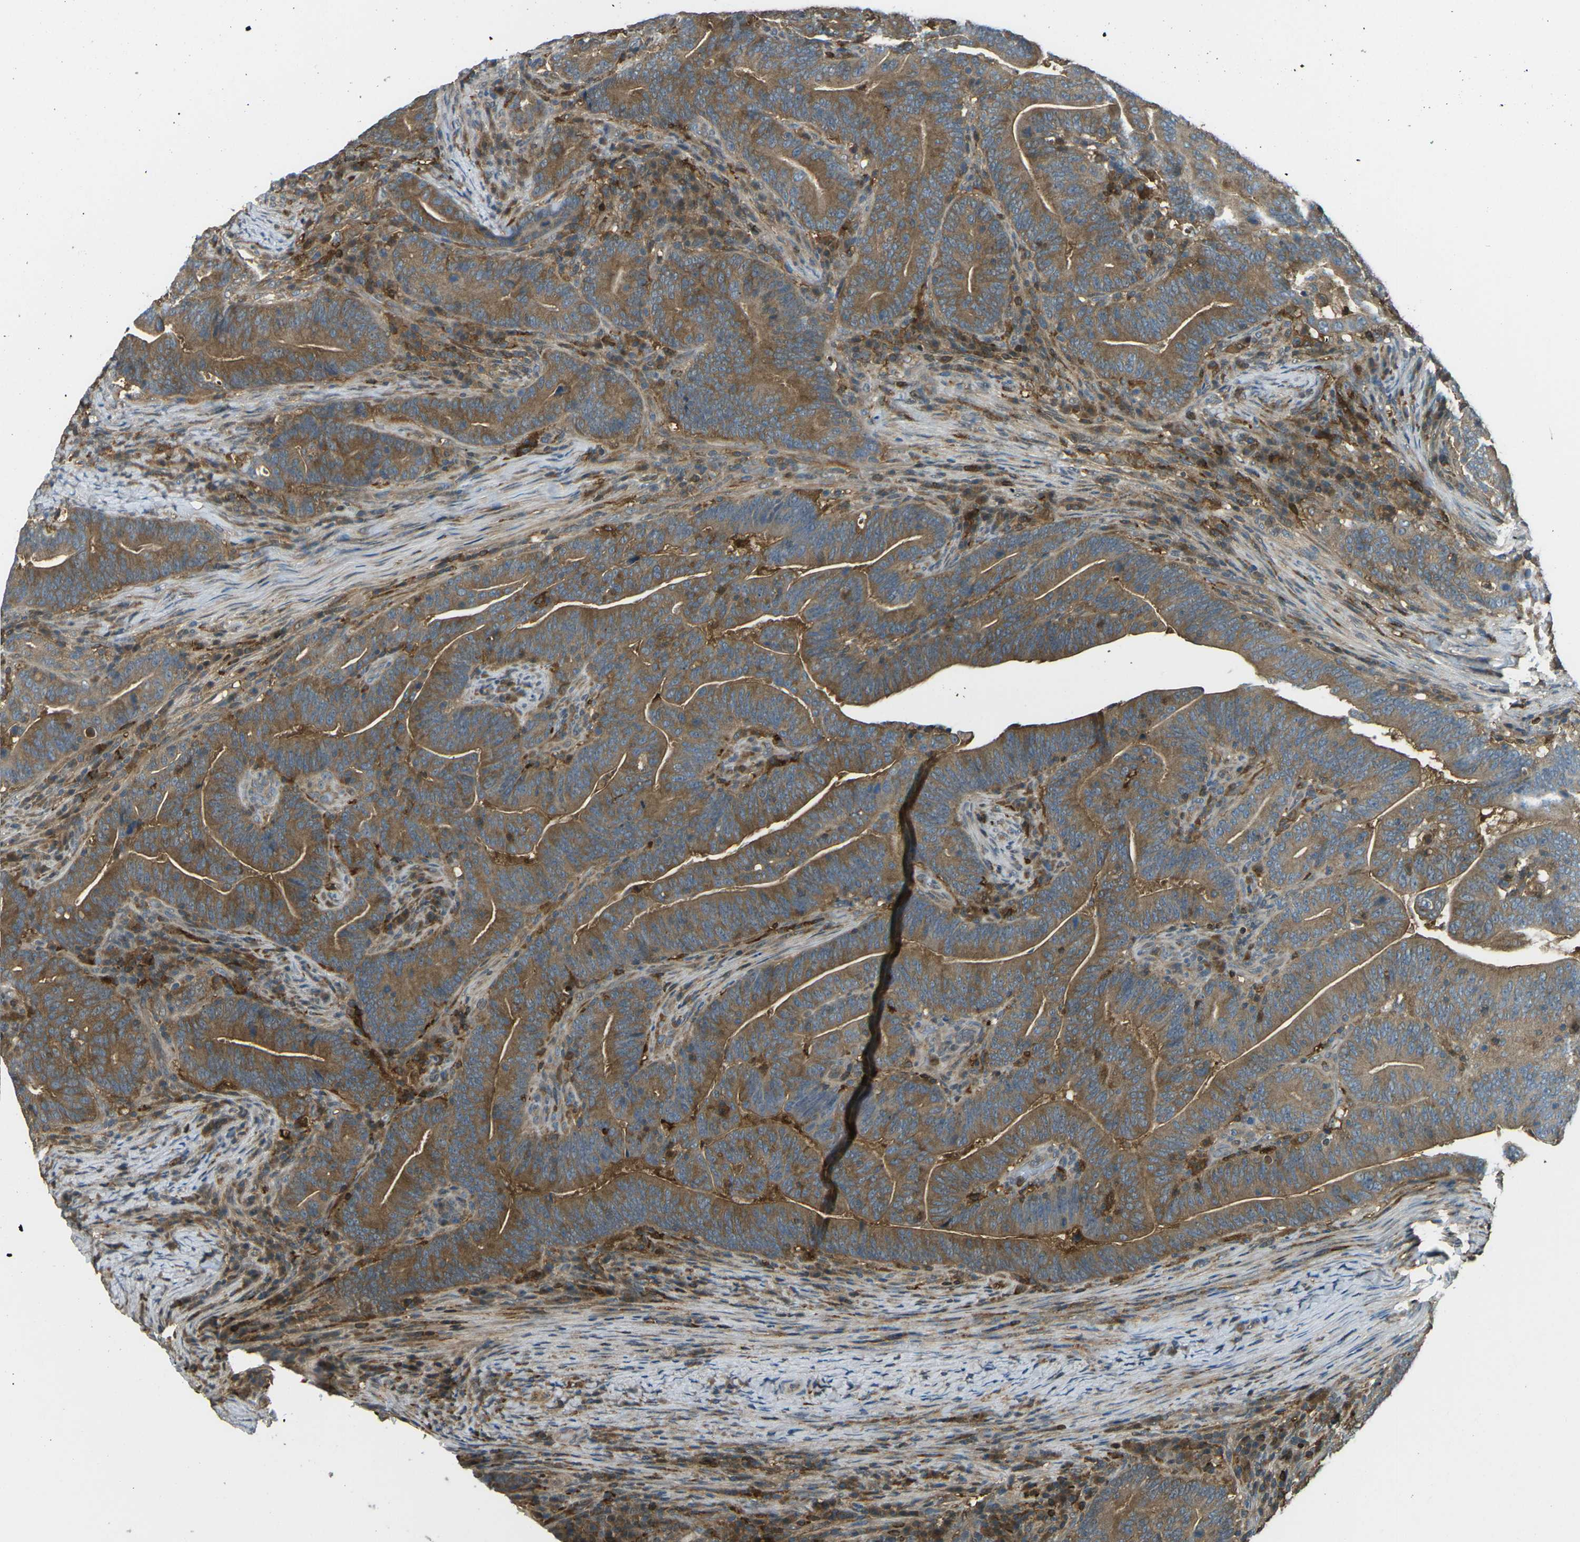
{"staining": {"intensity": "moderate", "quantity": ">75%", "location": "cytoplasmic/membranous"}, "tissue": "colorectal cancer", "cell_type": "Tumor cells", "image_type": "cancer", "snomed": [{"axis": "morphology", "description": "Normal tissue, NOS"}, {"axis": "morphology", "description": "Adenocarcinoma, NOS"}, {"axis": "topography", "description": "Colon"}], "caption": "This image demonstrates colorectal cancer (adenocarcinoma) stained with immunohistochemistry to label a protein in brown. The cytoplasmic/membranous of tumor cells show moderate positivity for the protein. Nuclei are counter-stained blue.", "gene": "PIEZO2", "patient": {"sex": "female", "age": 66}}